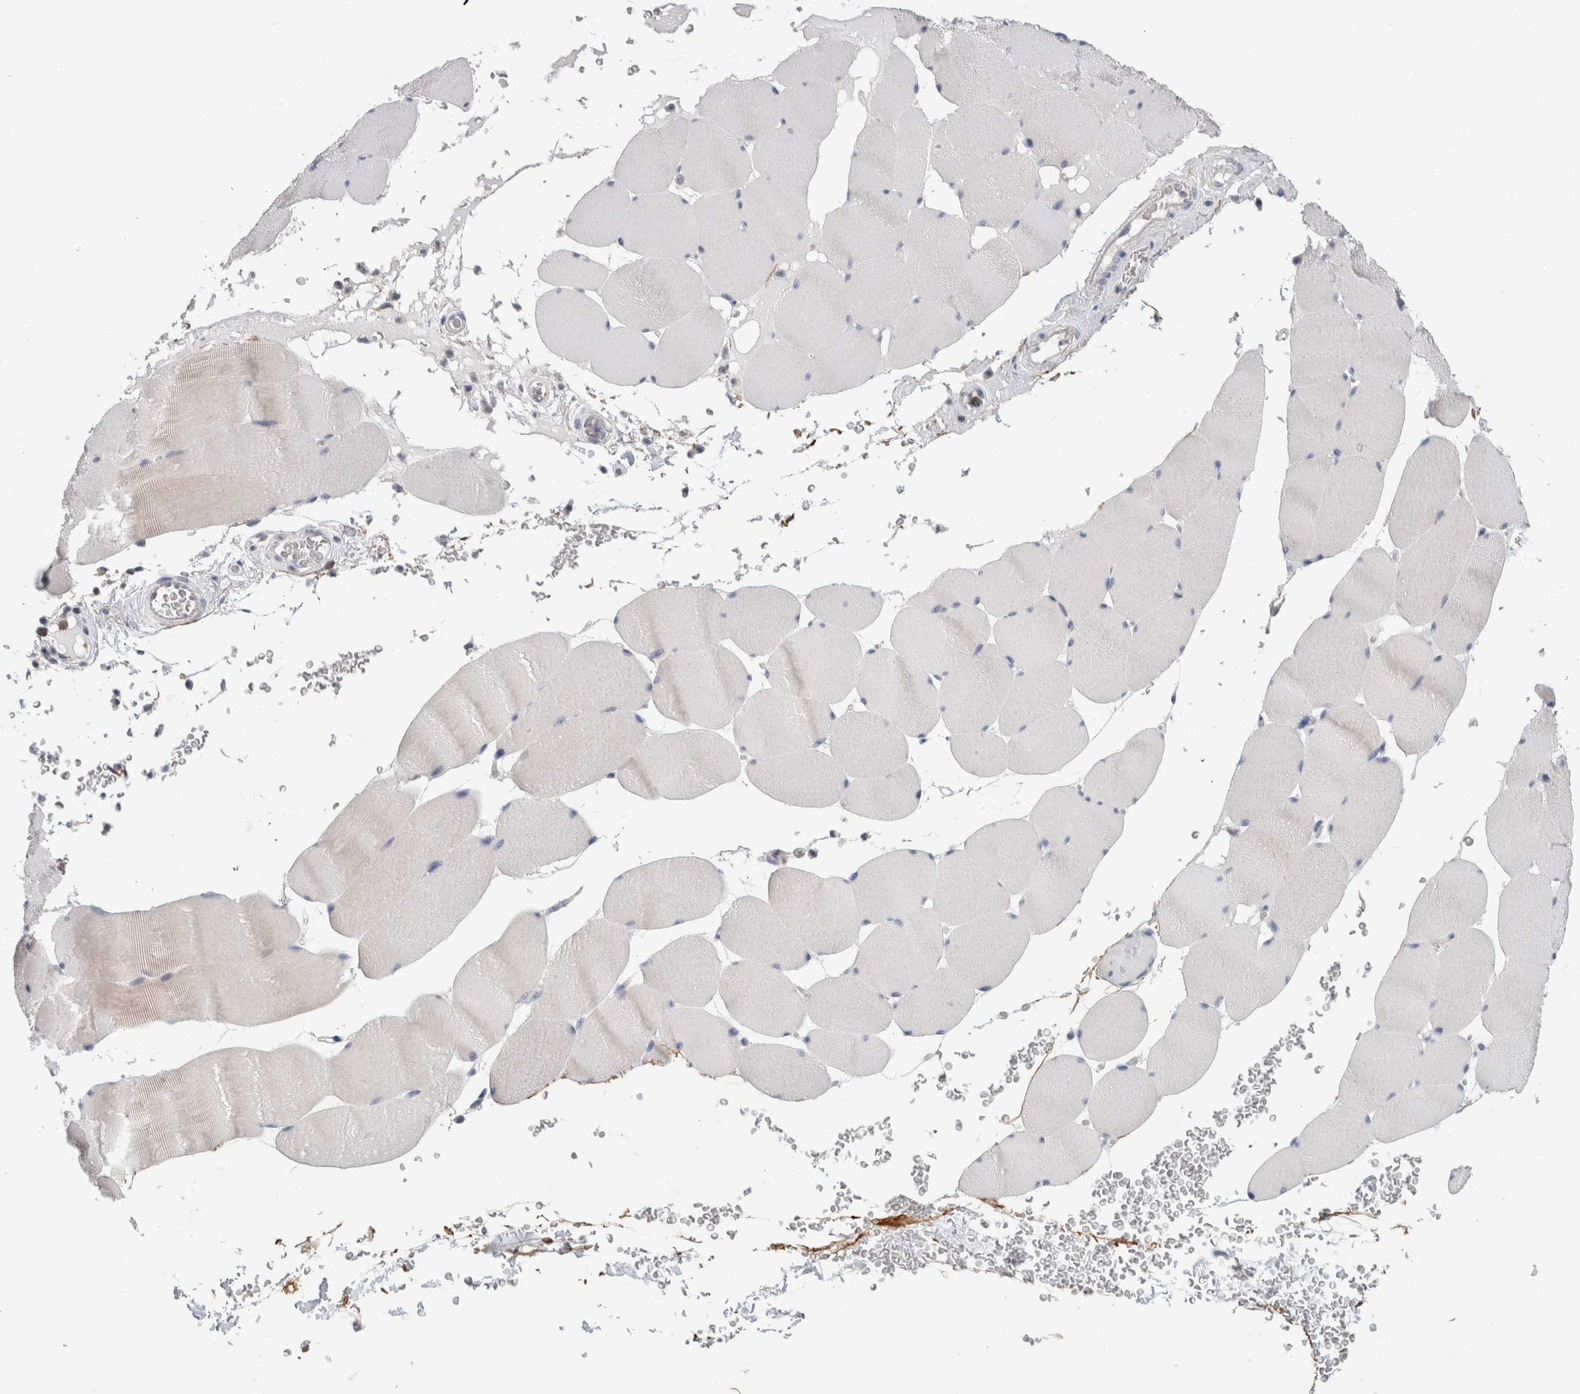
{"staining": {"intensity": "weak", "quantity": "<25%", "location": "cytoplasmic/membranous"}, "tissue": "skeletal muscle", "cell_type": "Myocytes", "image_type": "normal", "snomed": [{"axis": "morphology", "description": "Normal tissue, NOS"}, {"axis": "topography", "description": "Skeletal muscle"}], "caption": "DAB immunohistochemical staining of benign skeletal muscle displays no significant positivity in myocytes.", "gene": "CD55", "patient": {"sex": "male", "age": 62}}